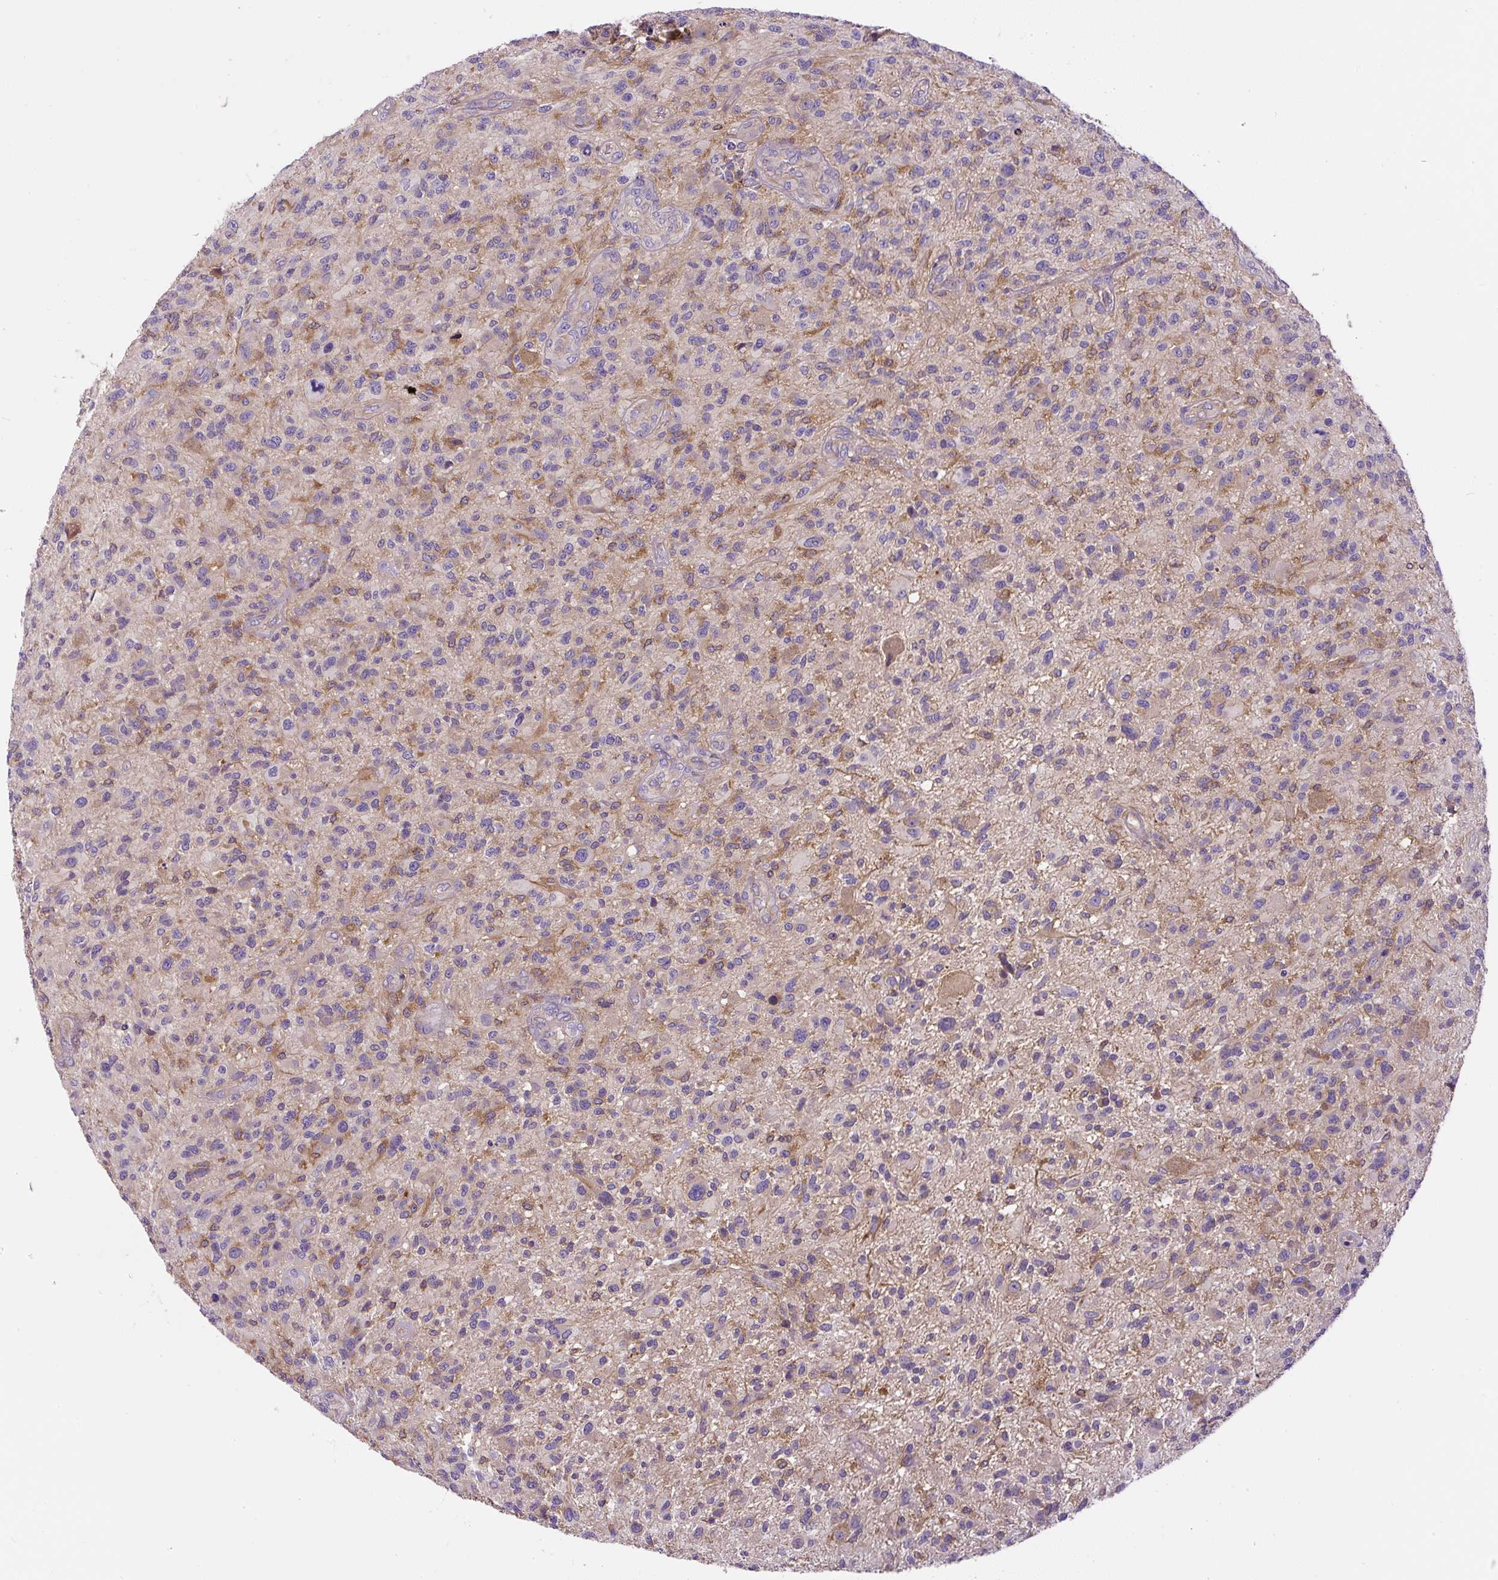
{"staining": {"intensity": "negative", "quantity": "none", "location": "none"}, "tissue": "glioma", "cell_type": "Tumor cells", "image_type": "cancer", "snomed": [{"axis": "morphology", "description": "Glioma, malignant, High grade"}, {"axis": "topography", "description": "Brain"}], "caption": "Malignant high-grade glioma stained for a protein using immunohistochemistry shows no expression tumor cells.", "gene": "CCDC28A", "patient": {"sex": "male", "age": 47}}